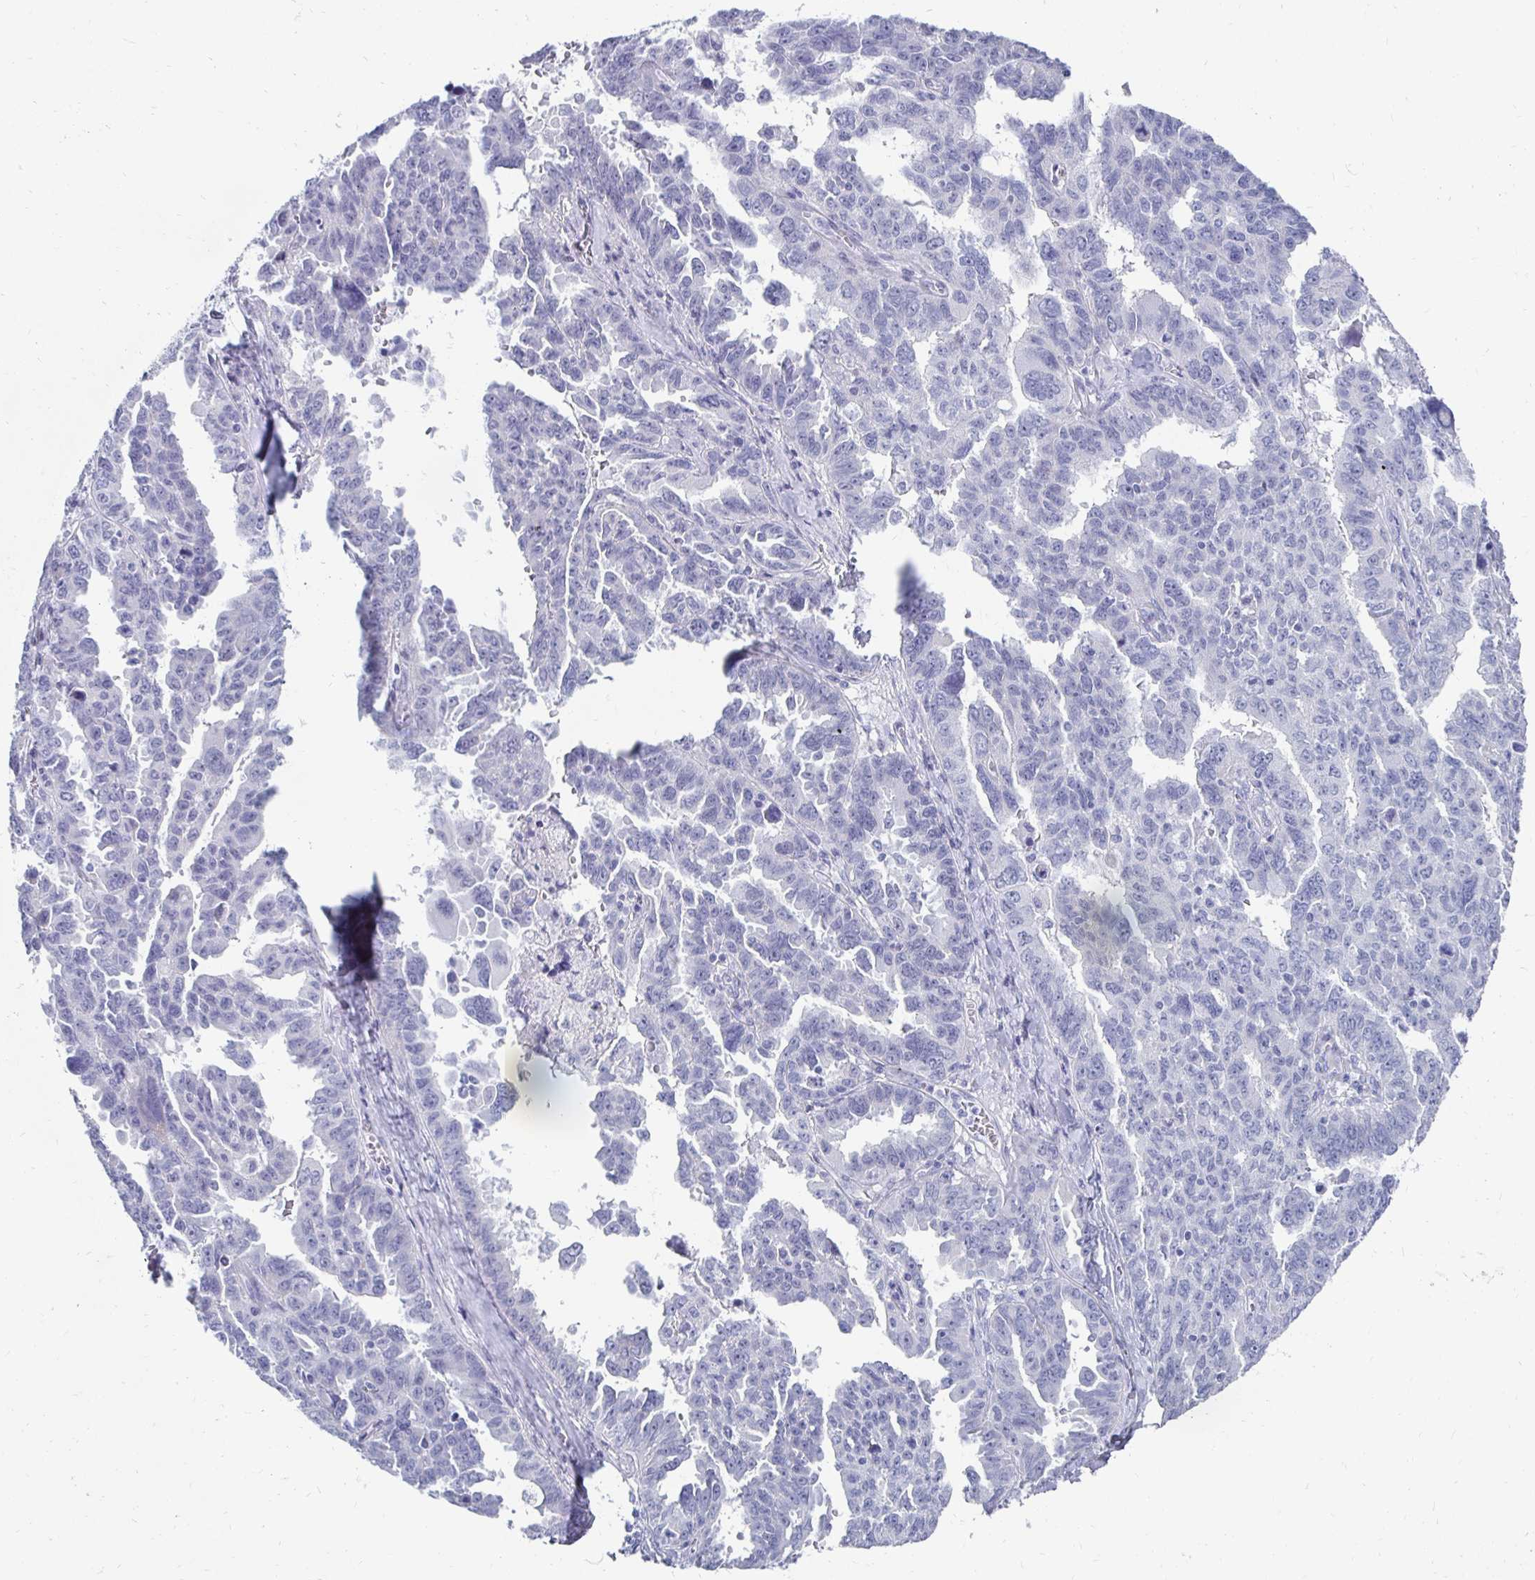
{"staining": {"intensity": "negative", "quantity": "none", "location": "none"}, "tissue": "ovarian cancer", "cell_type": "Tumor cells", "image_type": "cancer", "snomed": [{"axis": "morphology", "description": "Adenocarcinoma, NOS"}, {"axis": "morphology", "description": "Carcinoma, endometroid"}, {"axis": "topography", "description": "Ovary"}], "caption": "IHC of ovarian cancer (endometroid carcinoma) shows no staining in tumor cells.", "gene": "SYCP3", "patient": {"sex": "female", "age": 72}}